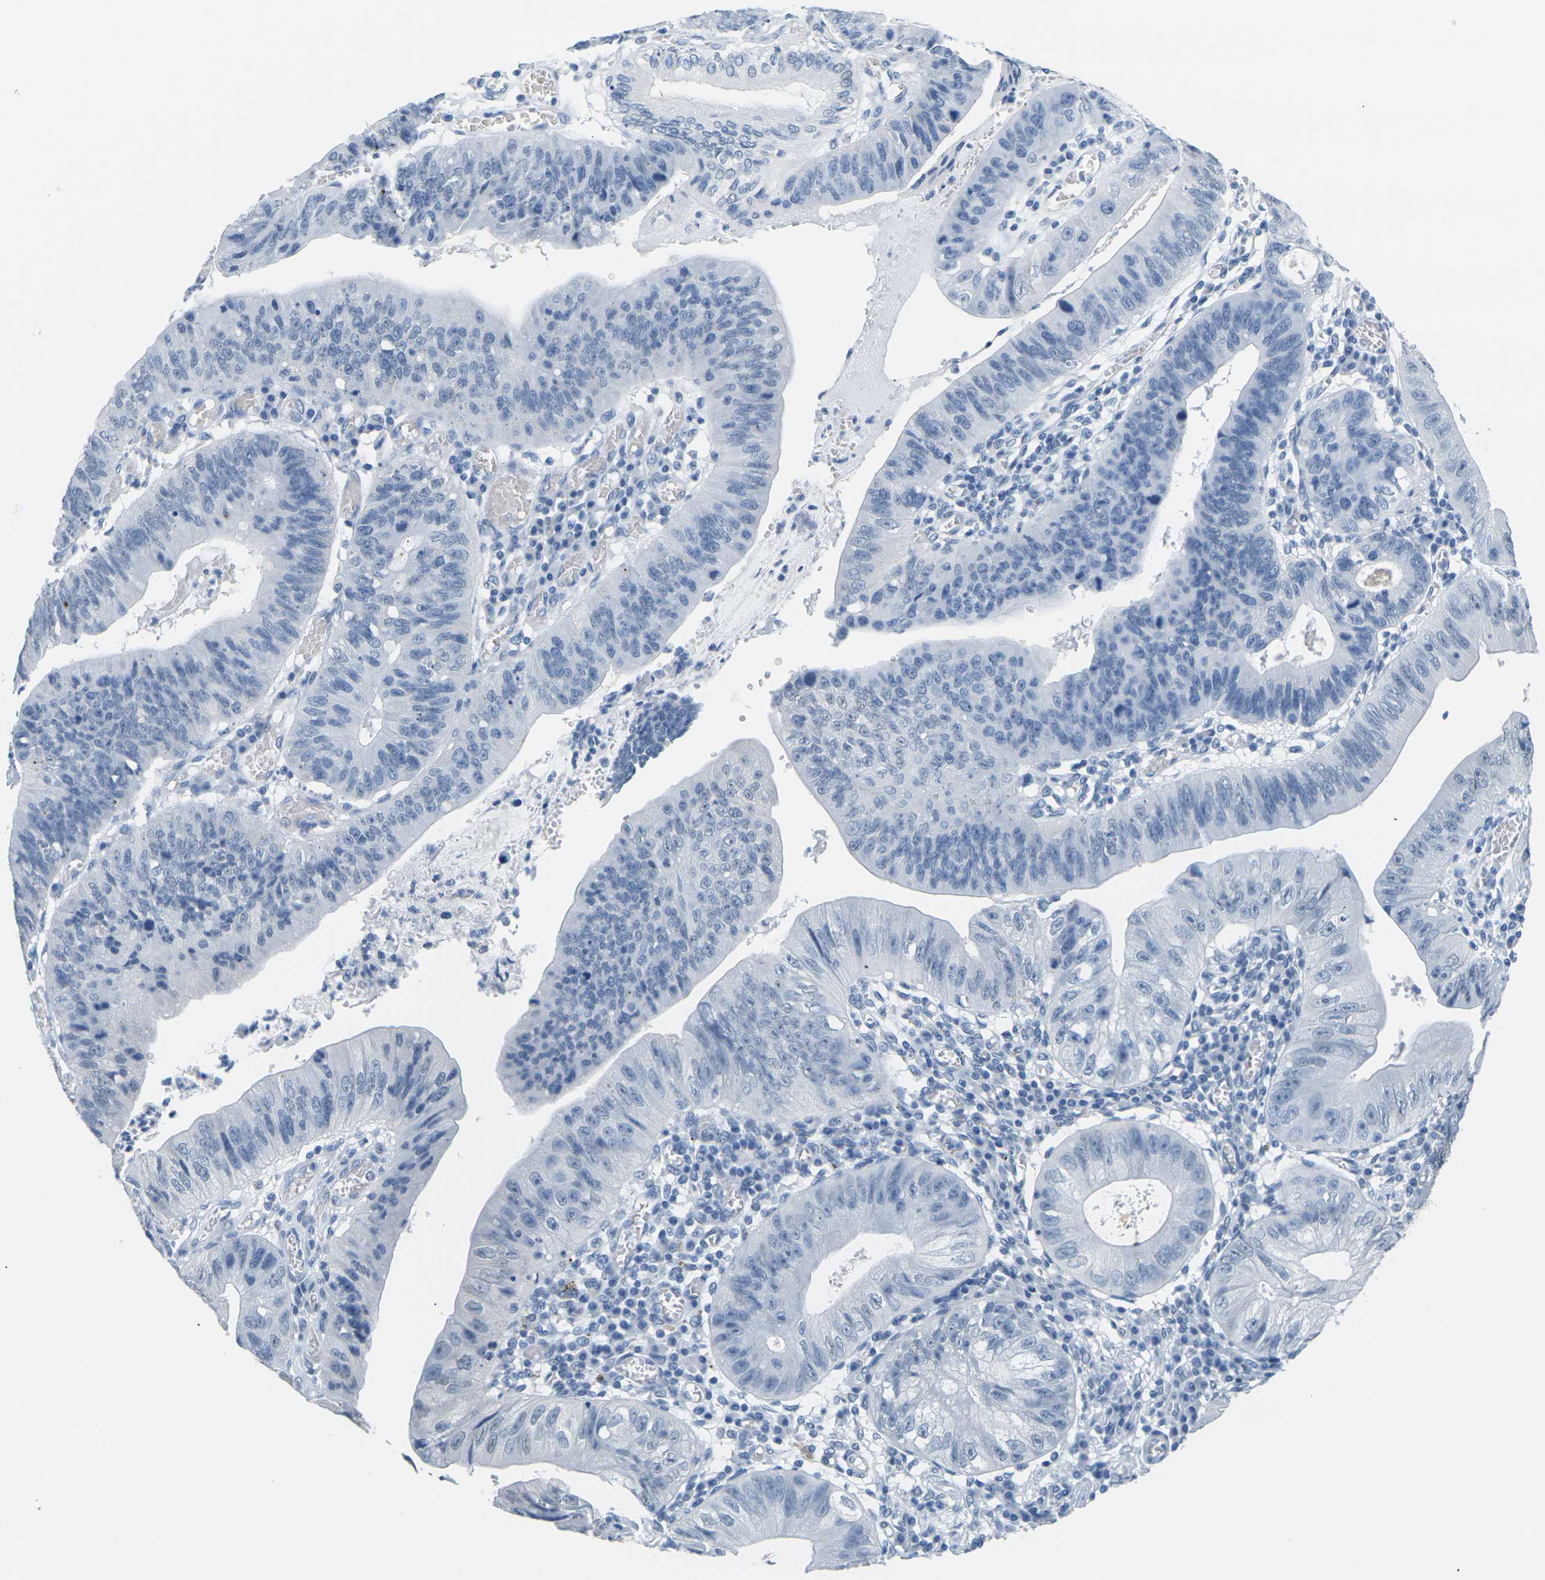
{"staining": {"intensity": "negative", "quantity": "none", "location": "none"}, "tissue": "stomach cancer", "cell_type": "Tumor cells", "image_type": "cancer", "snomed": [{"axis": "morphology", "description": "Adenocarcinoma, NOS"}, {"axis": "topography", "description": "Stomach"}], "caption": "Histopathology image shows no significant protein staining in tumor cells of stomach cancer.", "gene": "CTAG1A", "patient": {"sex": "male", "age": 59}}